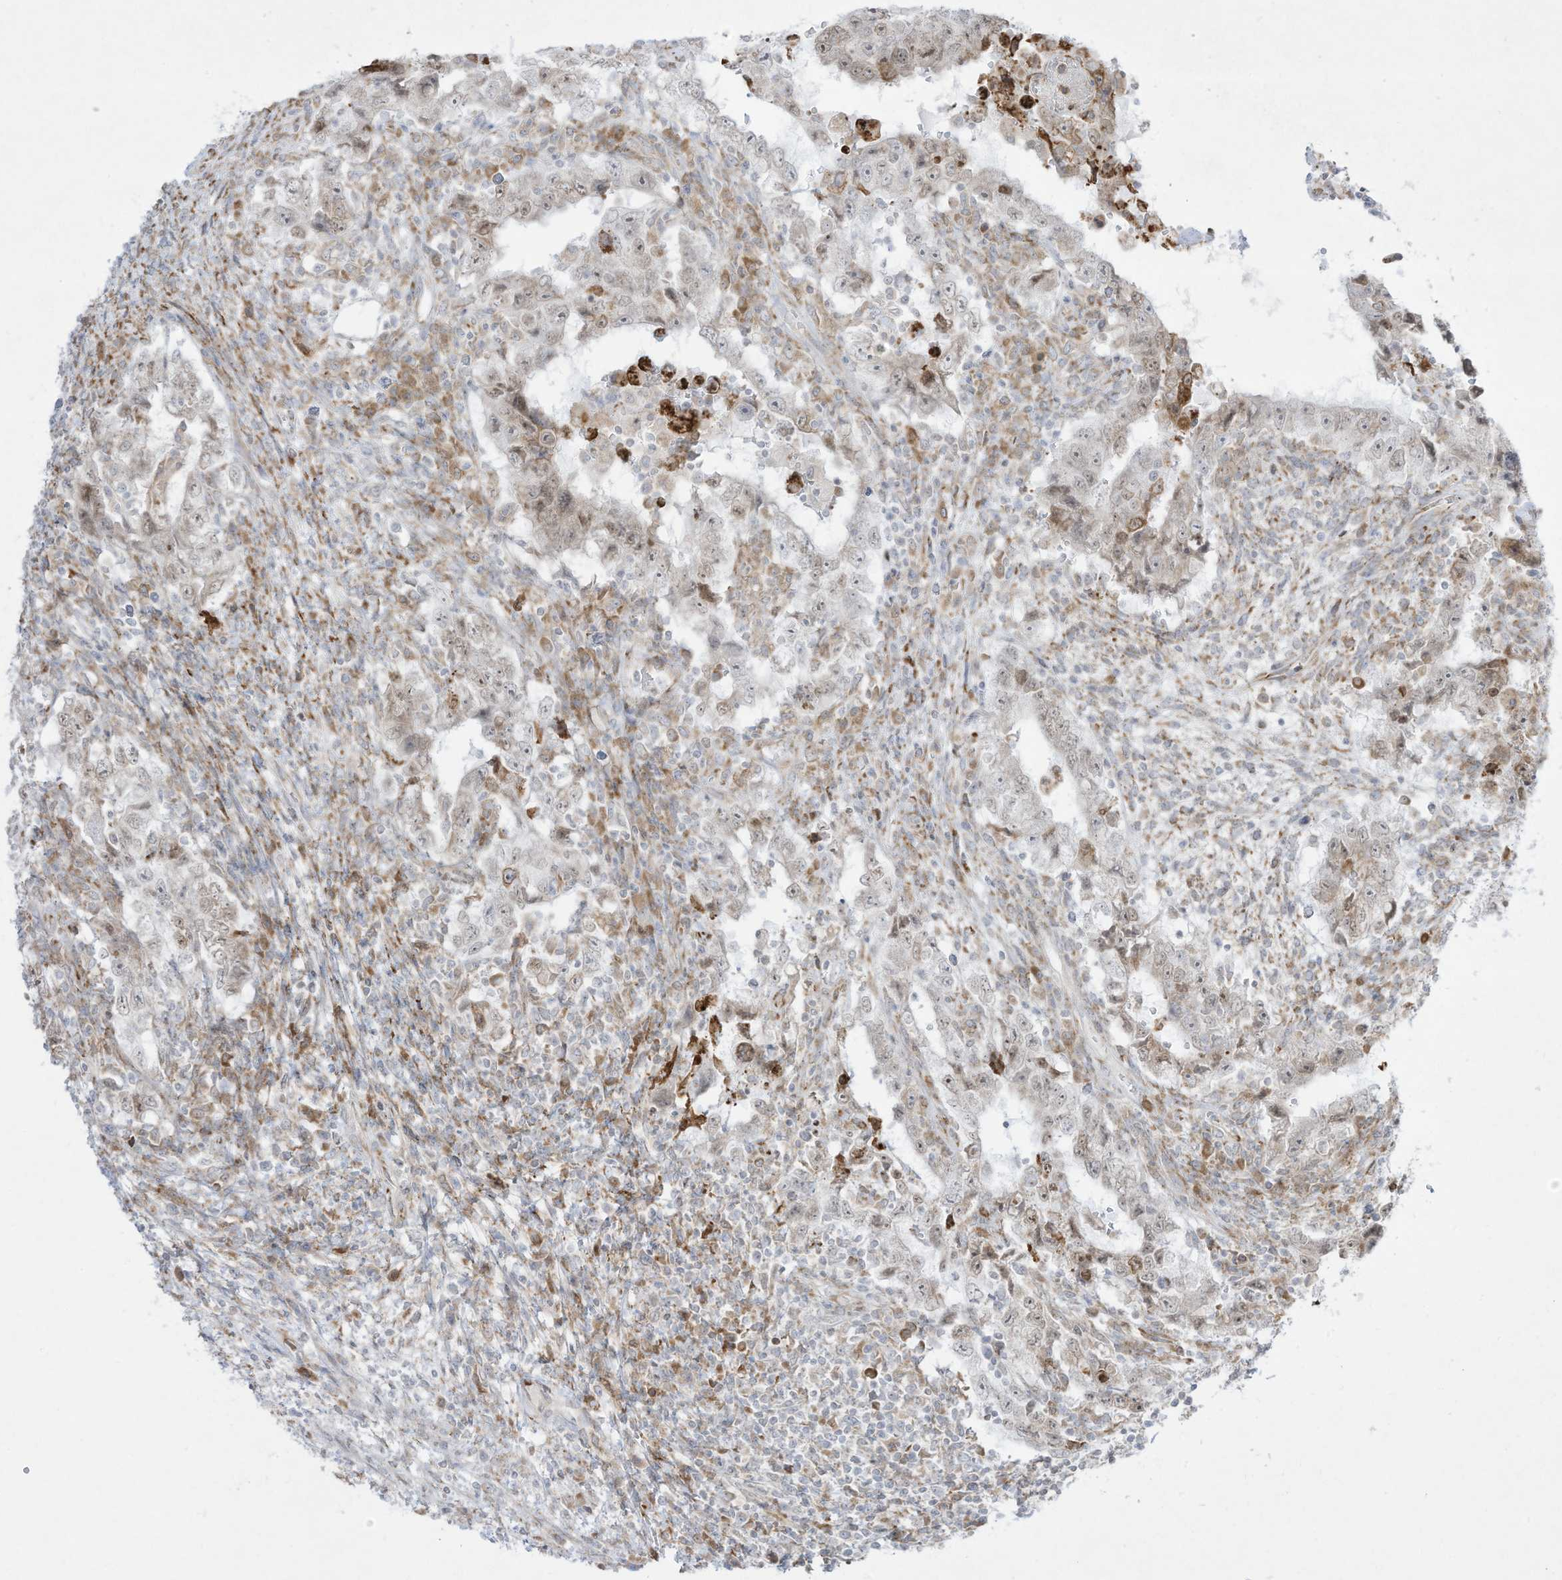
{"staining": {"intensity": "weak", "quantity": "<25%", "location": "cytoplasmic/membranous"}, "tissue": "testis cancer", "cell_type": "Tumor cells", "image_type": "cancer", "snomed": [{"axis": "morphology", "description": "Carcinoma, Embryonal, NOS"}, {"axis": "topography", "description": "Testis"}], "caption": "Immunohistochemical staining of testis cancer (embryonal carcinoma) exhibits no significant expression in tumor cells.", "gene": "PTK6", "patient": {"sex": "male", "age": 26}}